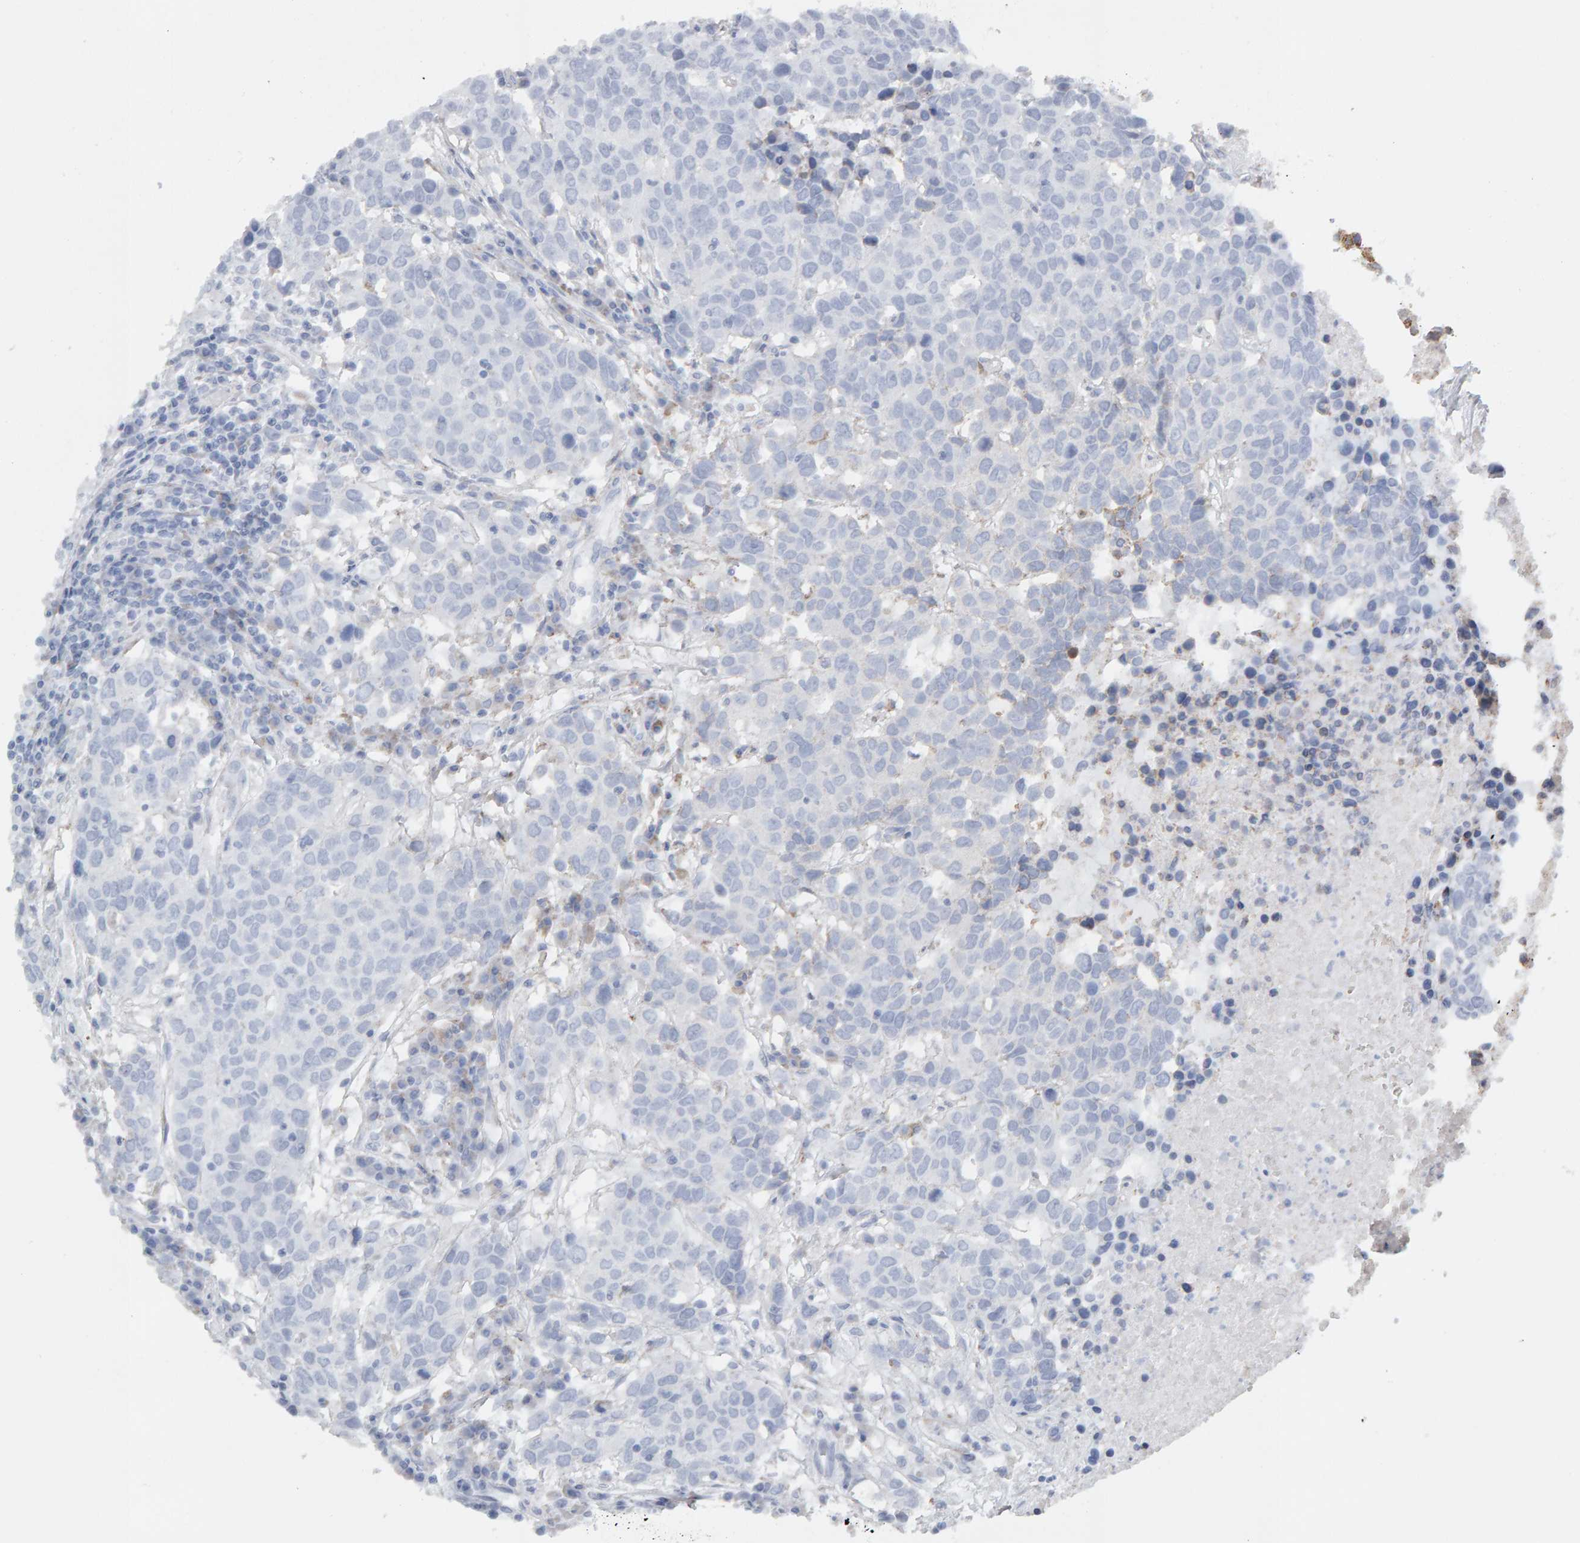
{"staining": {"intensity": "negative", "quantity": "none", "location": "none"}, "tissue": "head and neck cancer", "cell_type": "Tumor cells", "image_type": "cancer", "snomed": [{"axis": "morphology", "description": "Squamous cell carcinoma, NOS"}, {"axis": "topography", "description": "Head-Neck"}], "caption": "The histopathology image displays no staining of tumor cells in head and neck squamous cell carcinoma.", "gene": "ENGASE", "patient": {"sex": "male", "age": 66}}